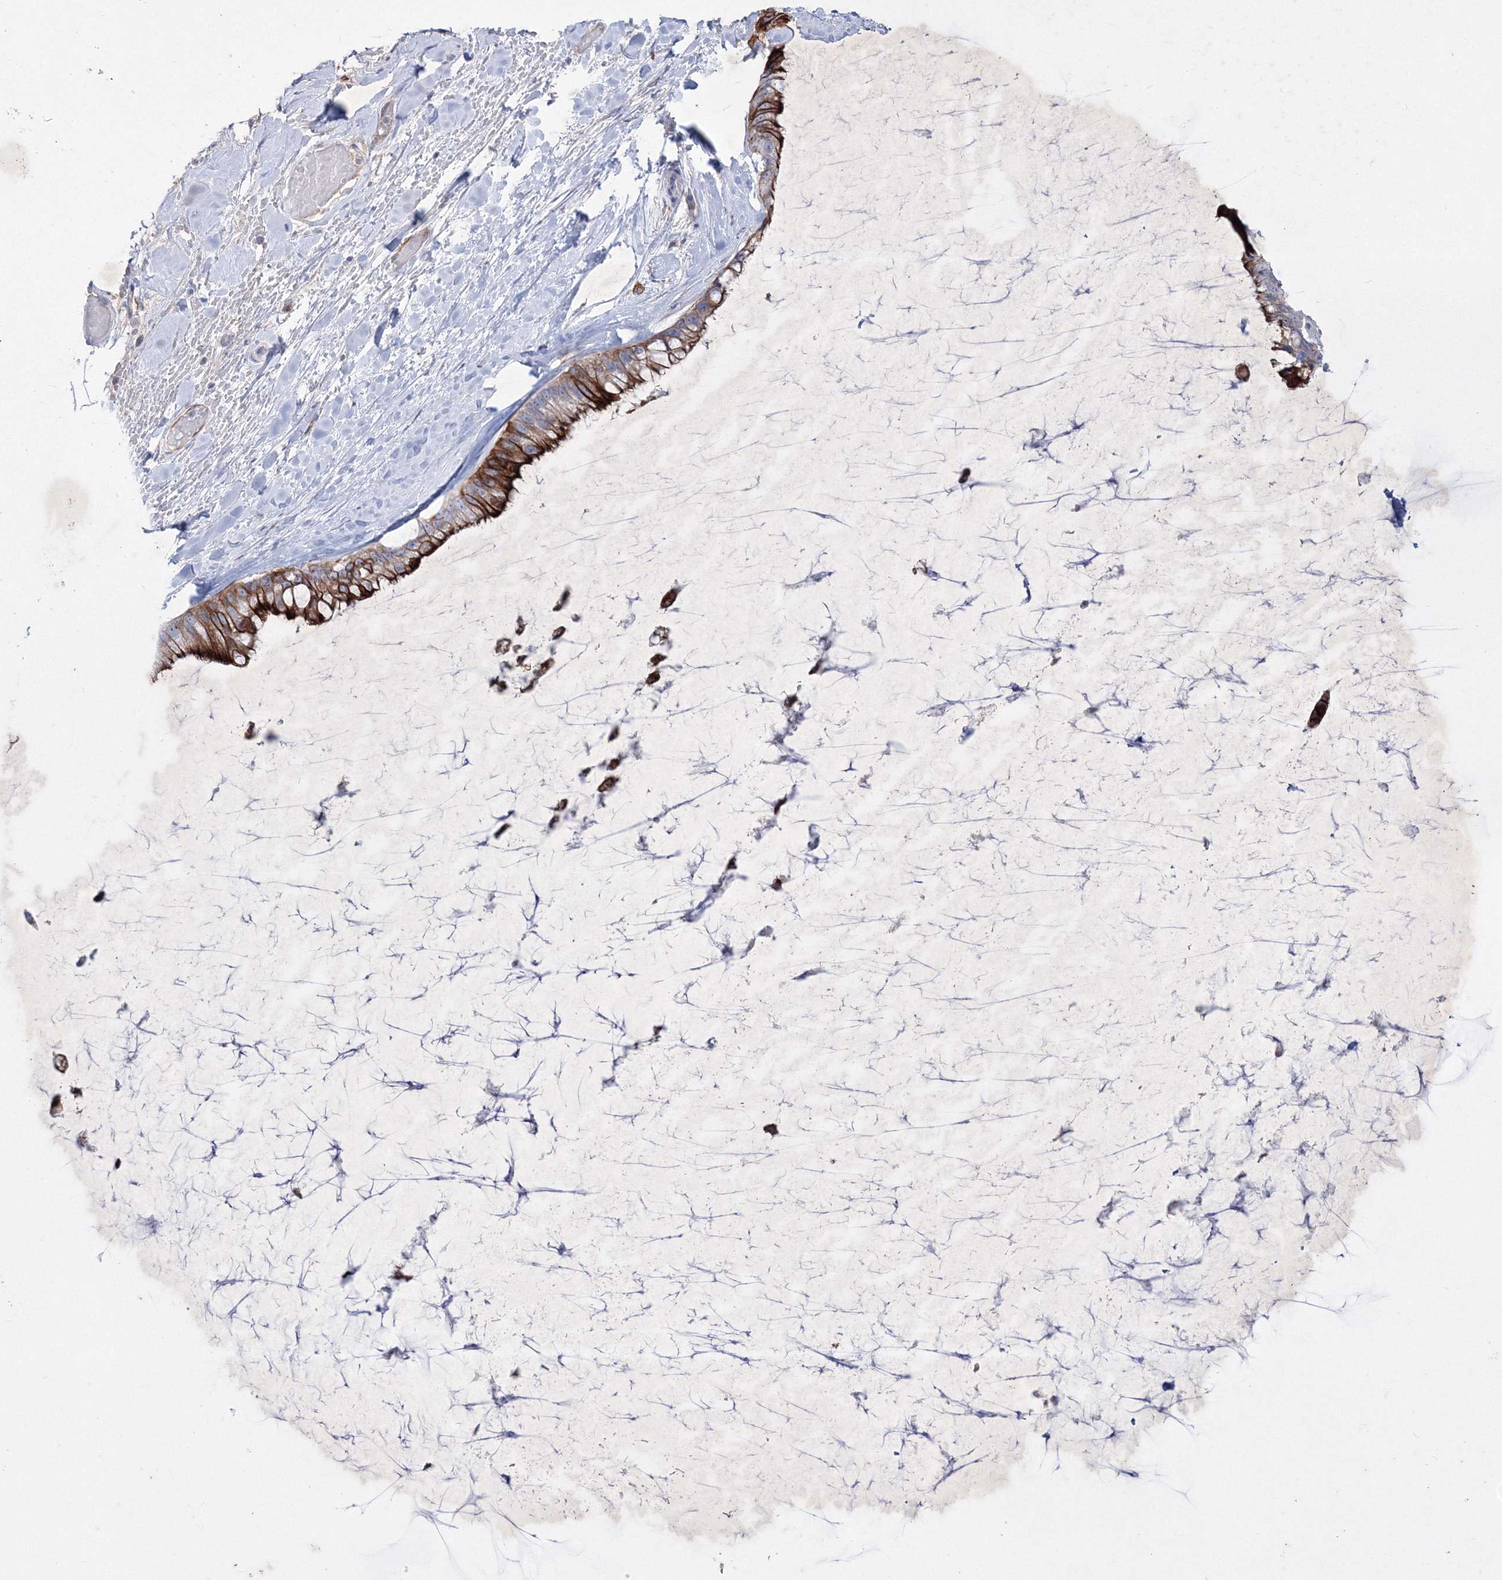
{"staining": {"intensity": "strong", "quantity": "25%-75%", "location": "cytoplasmic/membranous"}, "tissue": "ovarian cancer", "cell_type": "Tumor cells", "image_type": "cancer", "snomed": [{"axis": "morphology", "description": "Cystadenocarcinoma, mucinous, NOS"}, {"axis": "topography", "description": "Ovary"}], "caption": "About 25%-75% of tumor cells in ovarian cancer (mucinous cystadenocarcinoma) demonstrate strong cytoplasmic/membranous protein positivity as visualized by brown immunohistochemical staining.", "gene": "TMEM139", "patient": {"sex": "female", "age": 39}}